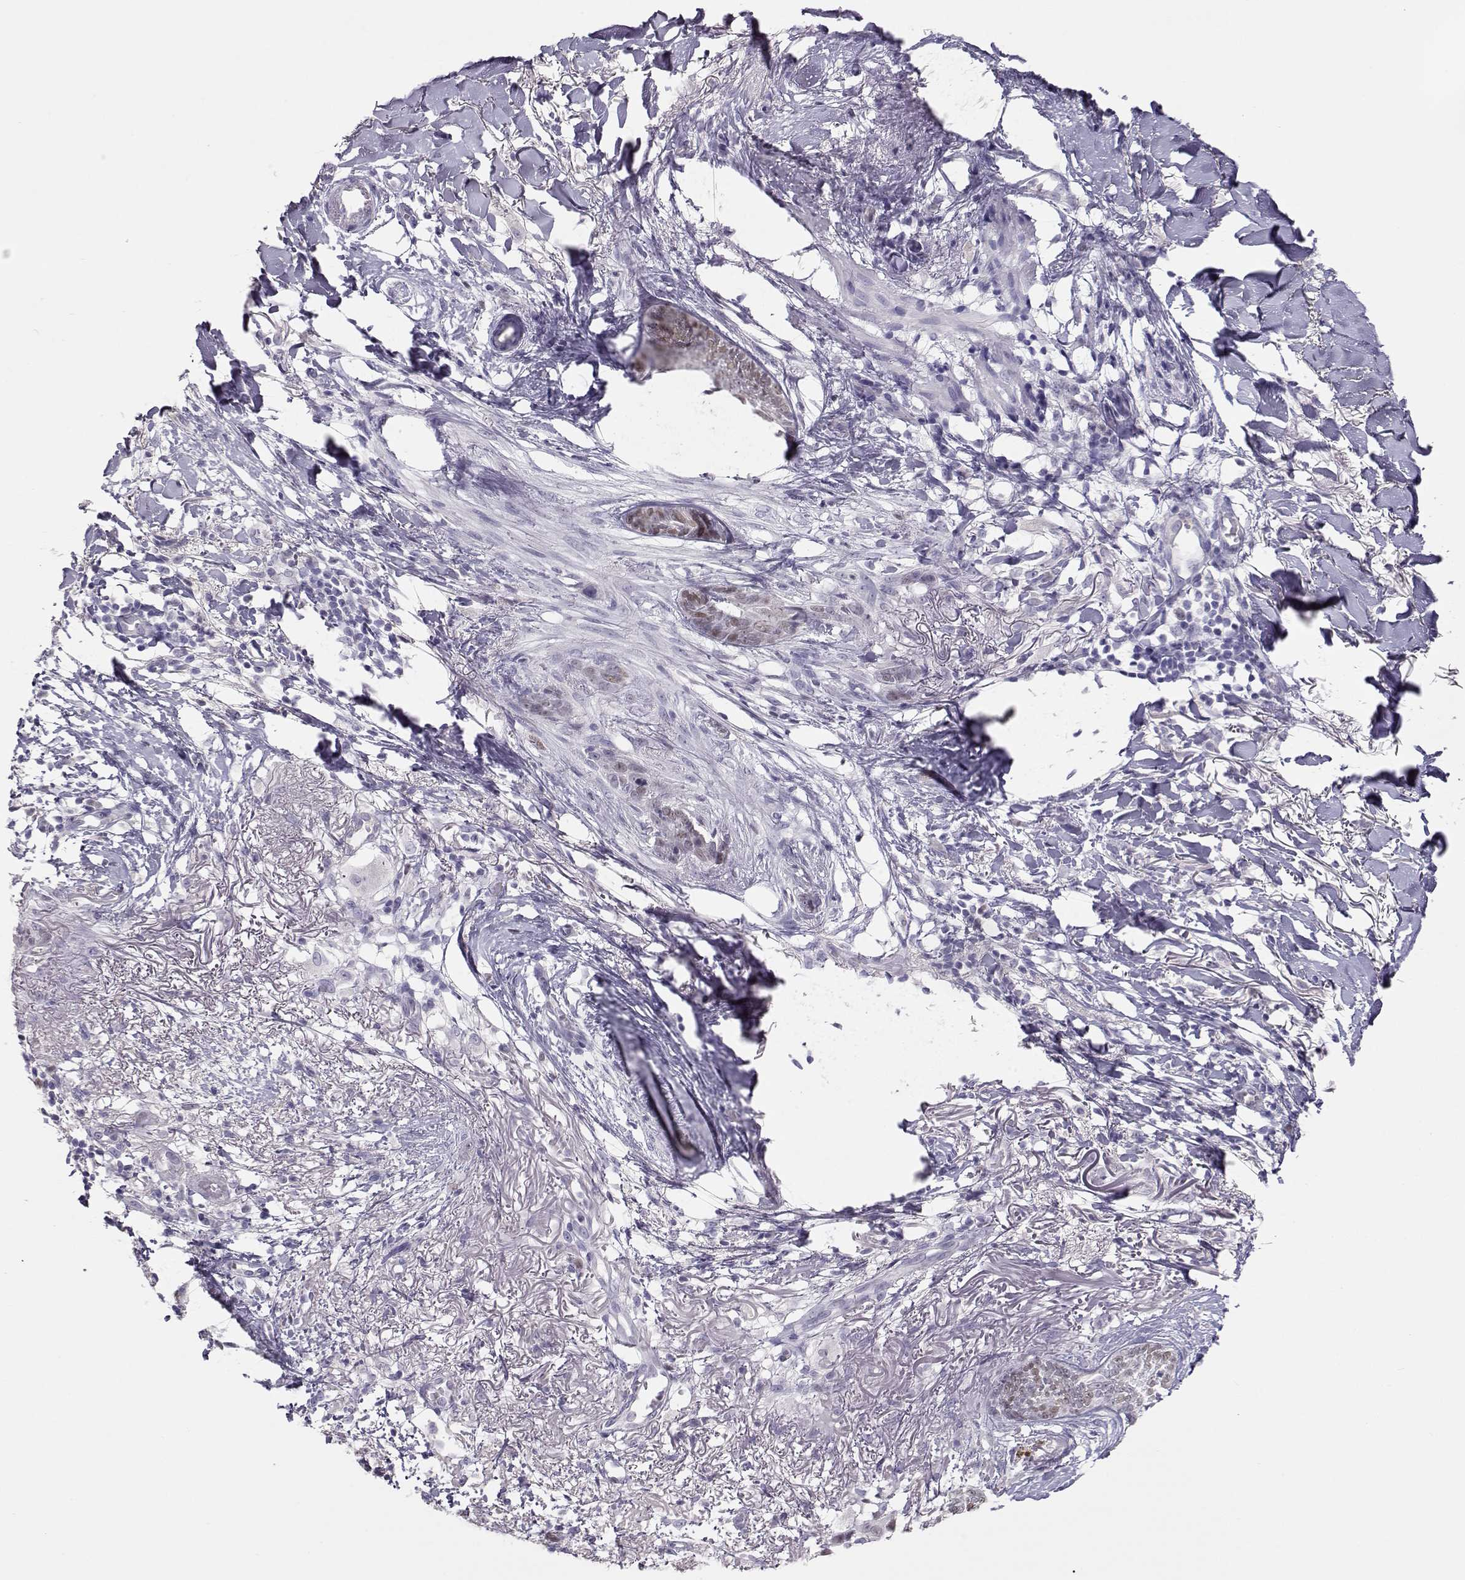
{"staining": {"intensity": "weak", "quantity": "<25%", "location": "nuclear"}, "tissue": "skin cancer", "cell_type": "Tumor cells", "image_type": "cancer", "snomed": [{"axis": "morphology", "description": "Normal tissue, NOS"}, {"axis": "morphology", "description": "Basal cell carcinoma"}, {"axis": "topography", "description": "Skin"}], "caption": "Skin cancer stained for a protein using IHC reveals no staining tumor cells.", "gene": "OPN5", "patient": {"sex": "male", "age": 84}}